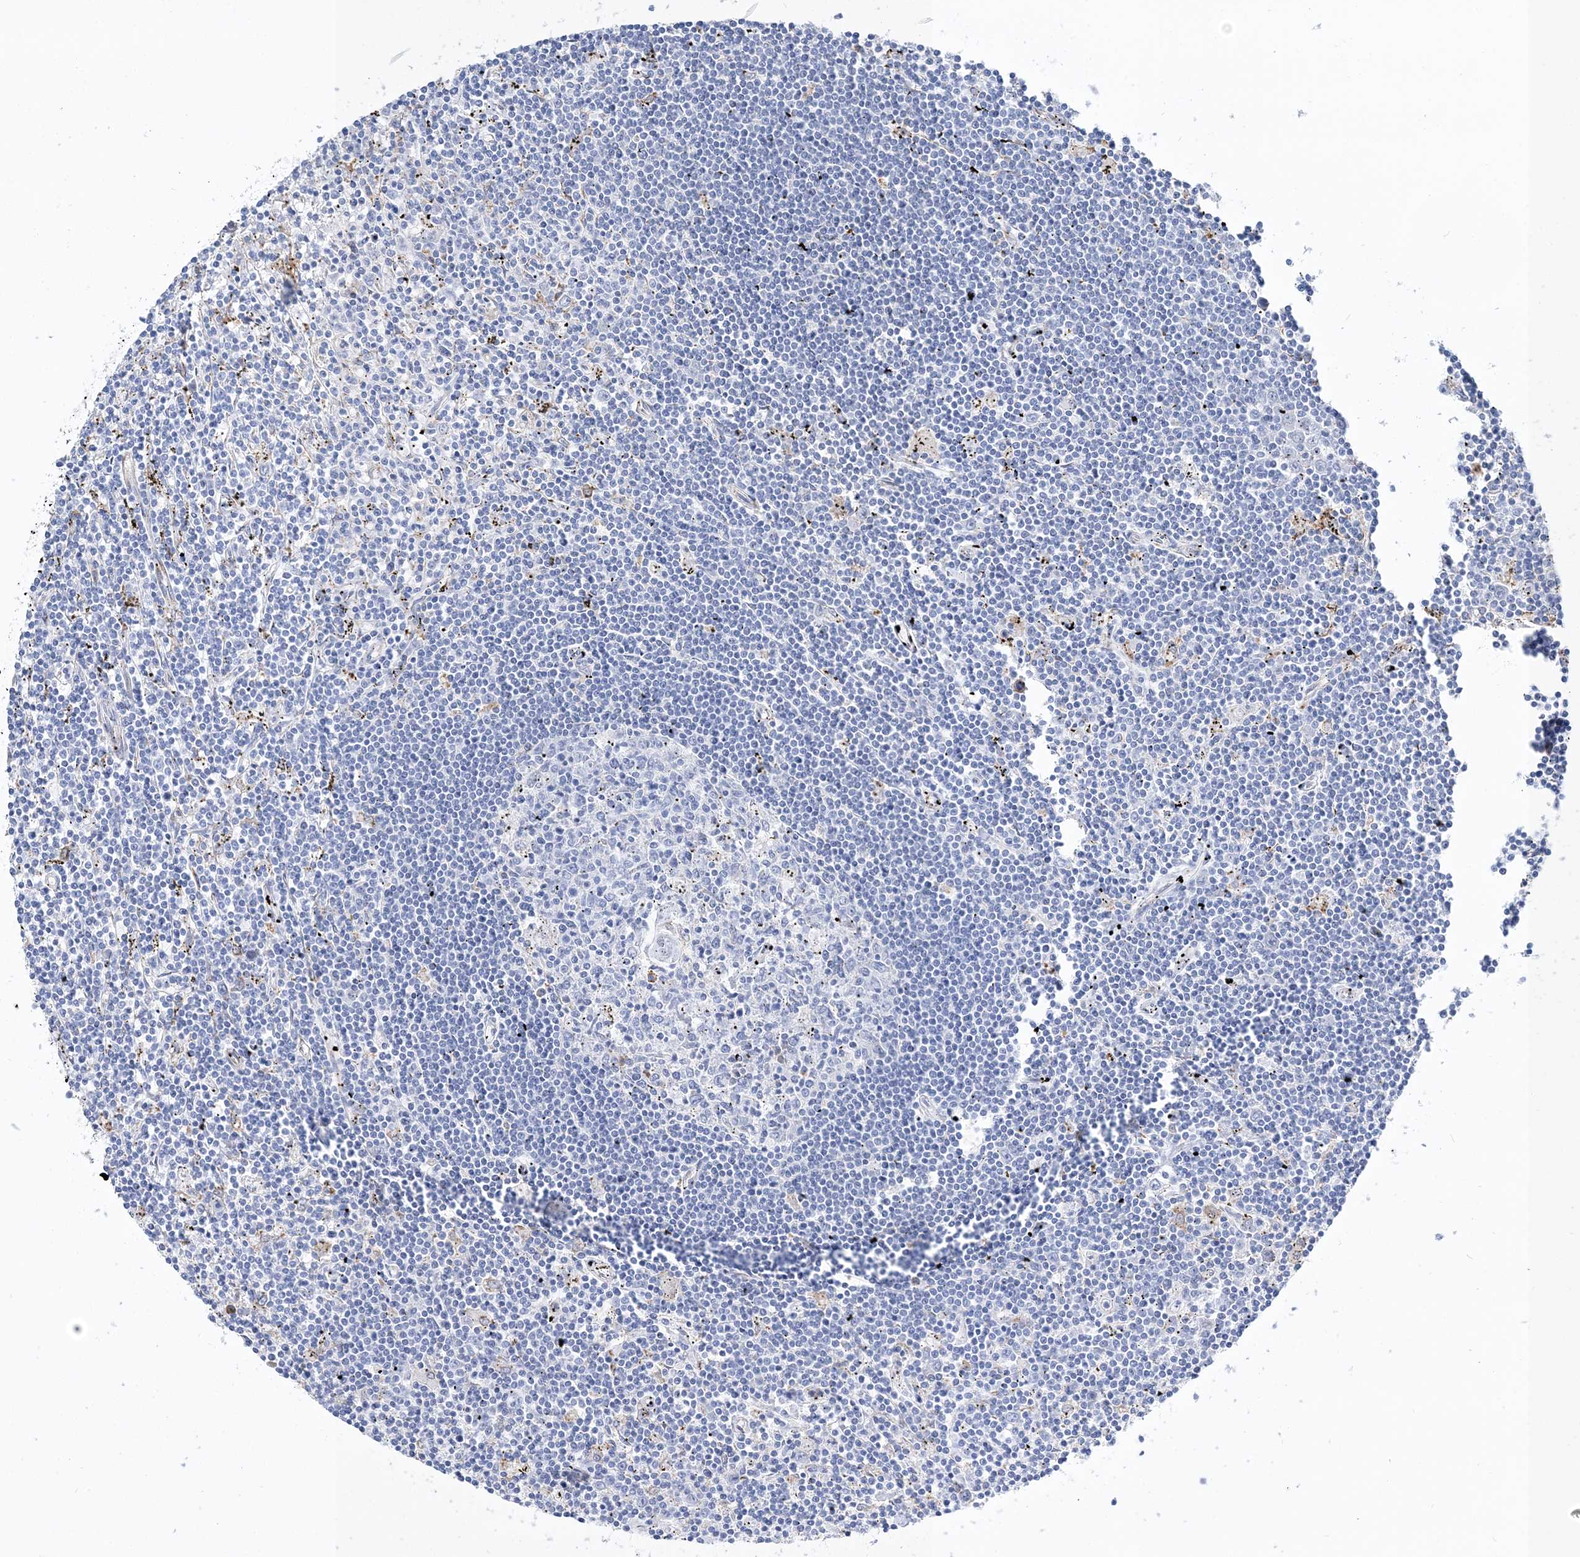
{"staining": {"intensity": "negative", "quantity": "none", "location": "none"}, "tissue": "lymphoma", "cell_type": "Tumor cells", "image_type": "cancer", "snomed": [{"axis": "morphology", "description": "Malignant lymphoma, non-Hodgkin's type, Low grade"}, {"axis": "topography", "description": "Spleen"}], "caption": "Immunohistochemistry (IHC) image of malignant lymphoma, non-Hodgkin's type (low-grade) stained for a protein (brown), which exhibits no positivity in tumor cells.", "gene": "TSPYL6", "patient": {"sex": "male", "age": 76}}